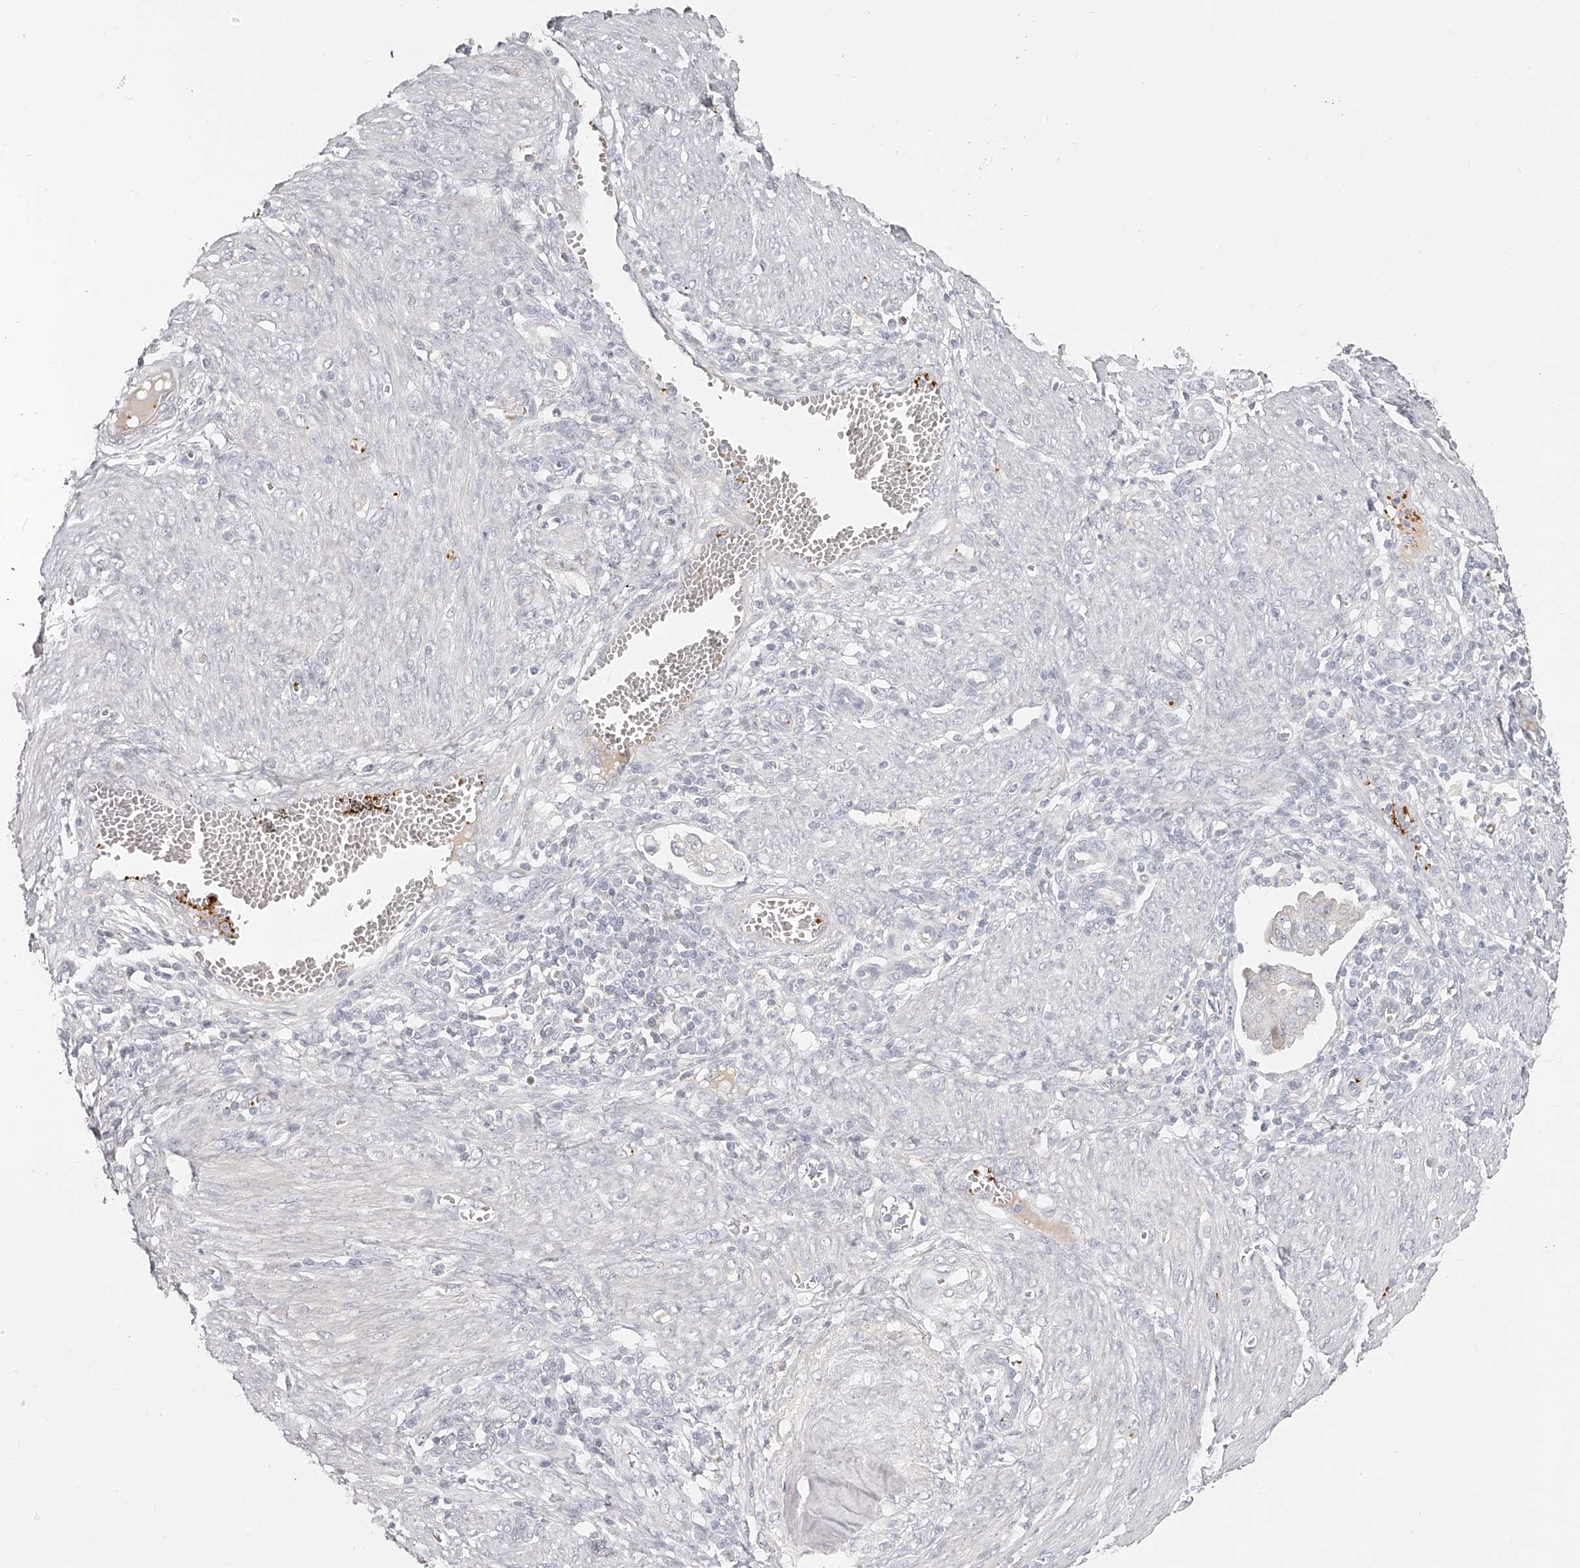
{"staining": {"intensity": "negative", "quantity": "none", "location": "none"}, "tissue": "endometrial cancer", "cell_type": "Tumor cells", "image_type": "cancer", "snomed": [{"axis": "morphology", "description": "Adenocarcinoma, NOS"}, {"axis": "topography", "description": "Endometrium"}], "caption": "The micrograph demonstrates no significant positivity in tumor cells of endometrial cancer (adenocarcinoma). (Brightfield microscopy of DAB (3,3'-diaminobenzidine) immunohistochemistry (IHC) at high magnification).", "gene": "ITGB3", "patient": {"sex": "female", "age": 49}}